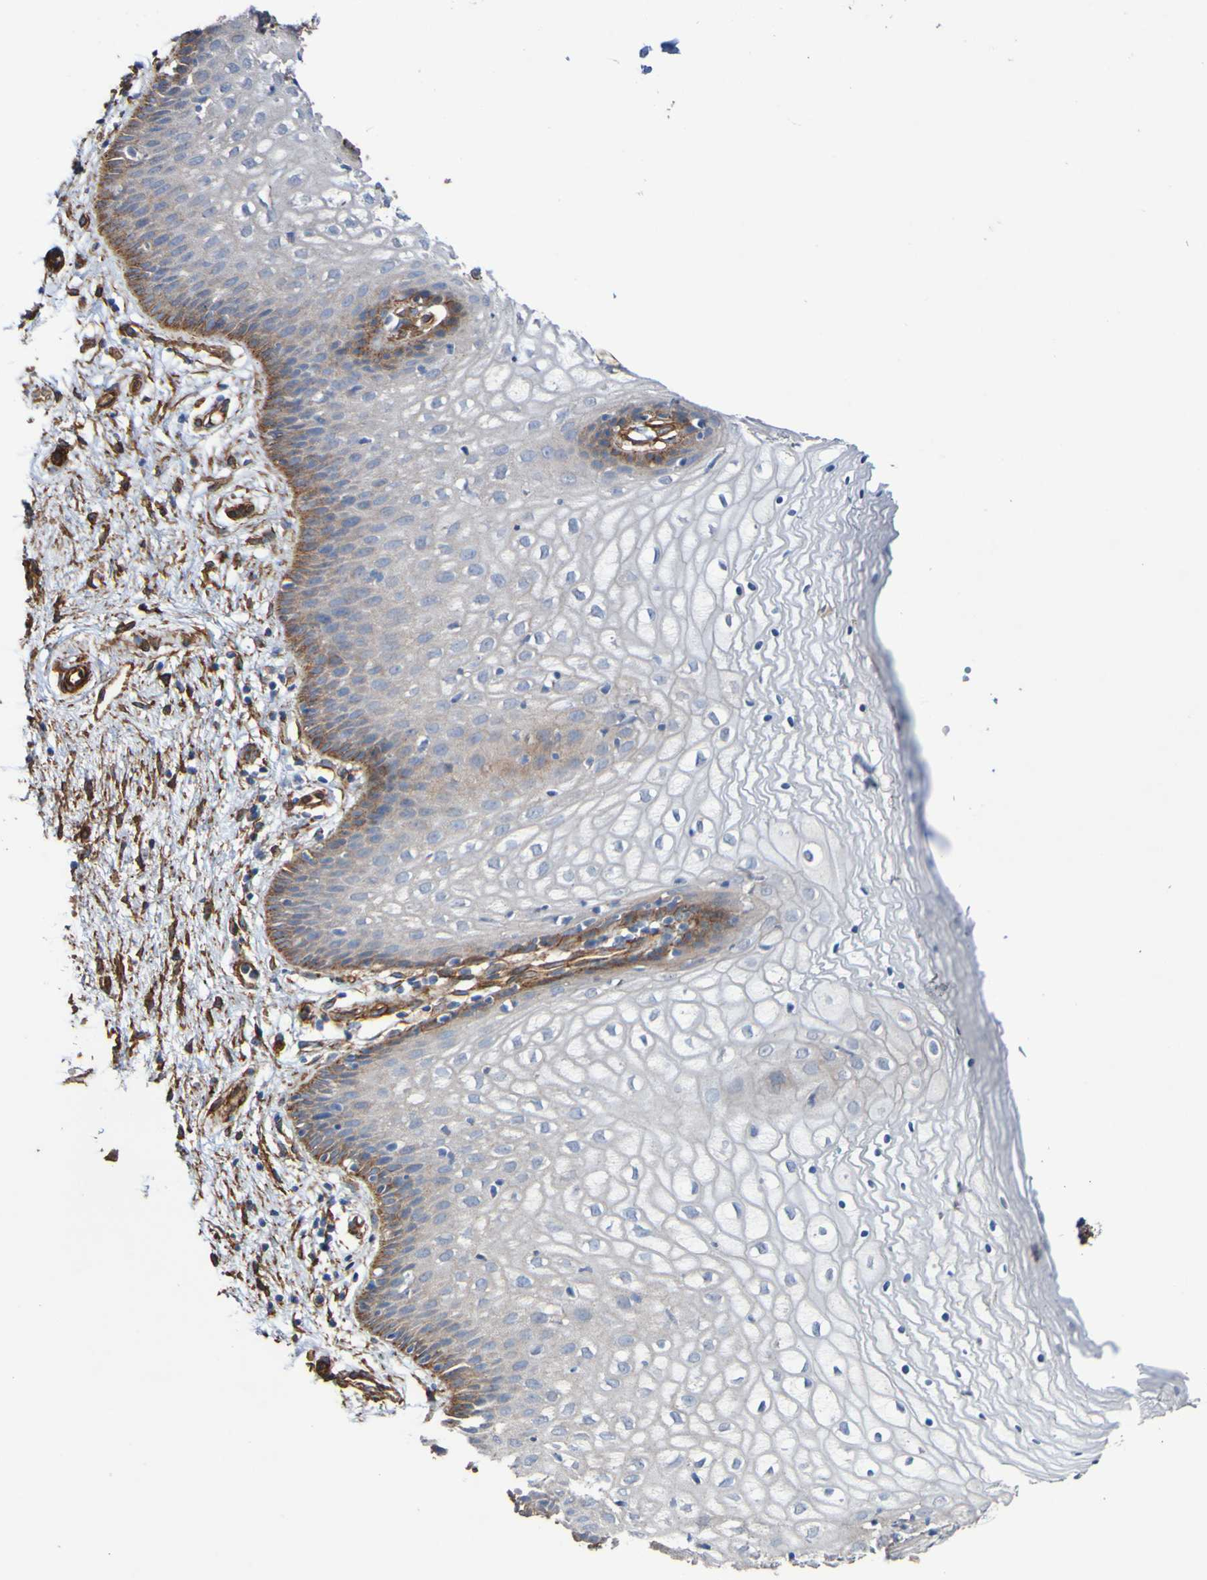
{"staining": {"intensity": "moderate", "quantity": "<25%", "location": "cytoplasmic/membranous"}, "tissue": "vagina", "cell_type": "Squamous epithelial cells", "image_type": "normal", "snomed": [{"axis": "morphology", "description": "Normal tissue, NOS"}, {"axis": "topography", "description": "Vagina"}], "caption": "Immunohistochemical staining of normal human vagina demonstrates moderate cytoplasmic/membranous protein positivity in about <25% of squamous epithelial cells.", "gene": "ELMOD3", "patient": {"sex": "female", "age": 34}}